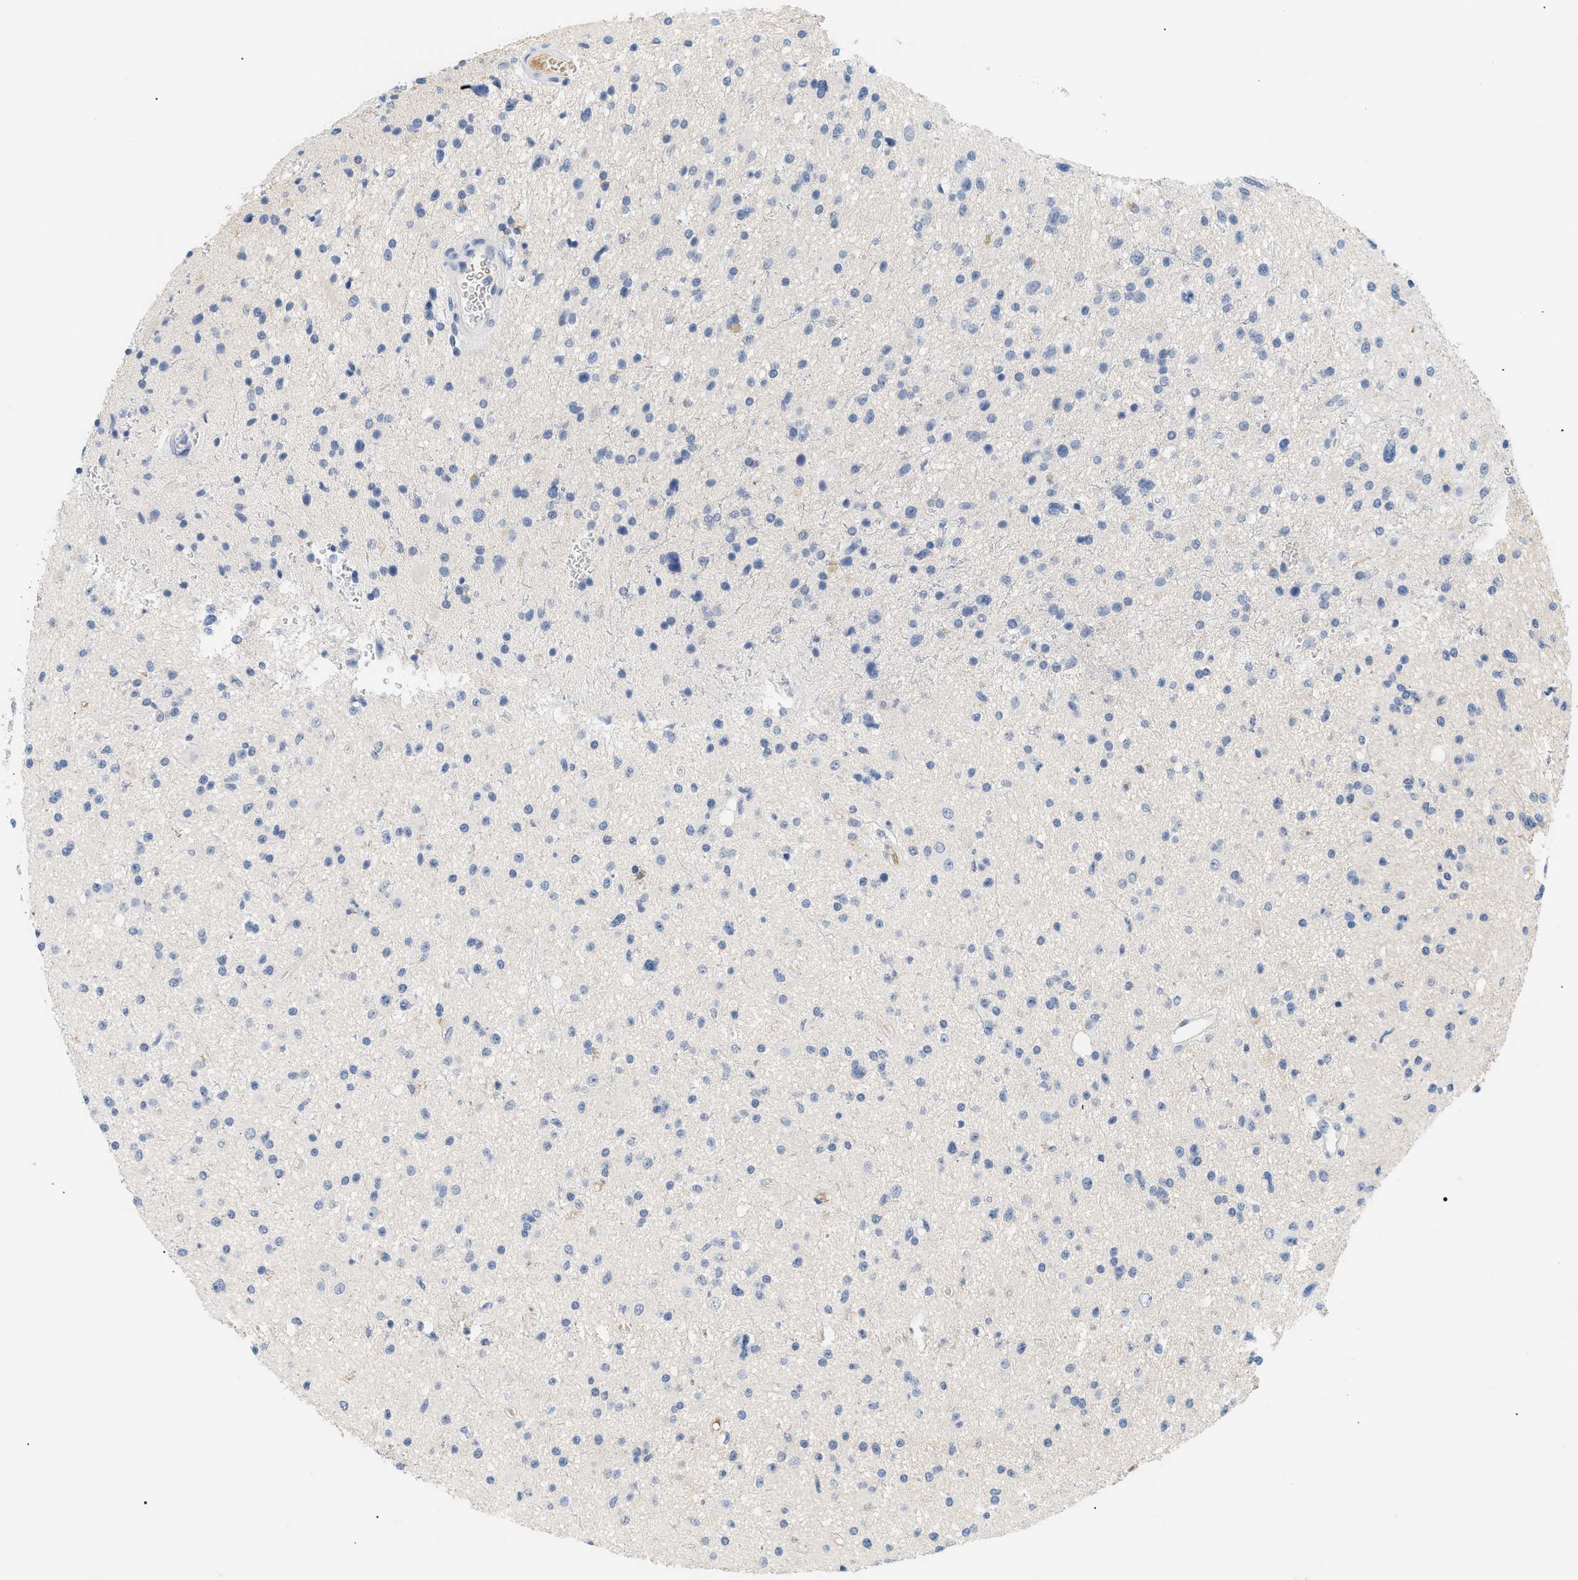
{"staining": {"intensity": "negative", "quantity": "none", "location": "none"}, "tissue": "glioma", "cell_type": "Tumor cells", "image_type": "cancer", "snomed": [{"axis": "morphology", "description": "Glioma, malignant, High grade"}, {"axis": "topography", "description": "Brain"}], "caption": "Histopathology image shows no protein expression in tumor cells of glioma tissue.", "gene": "CFH", "patient": {"sex": "male", "age": 33}}